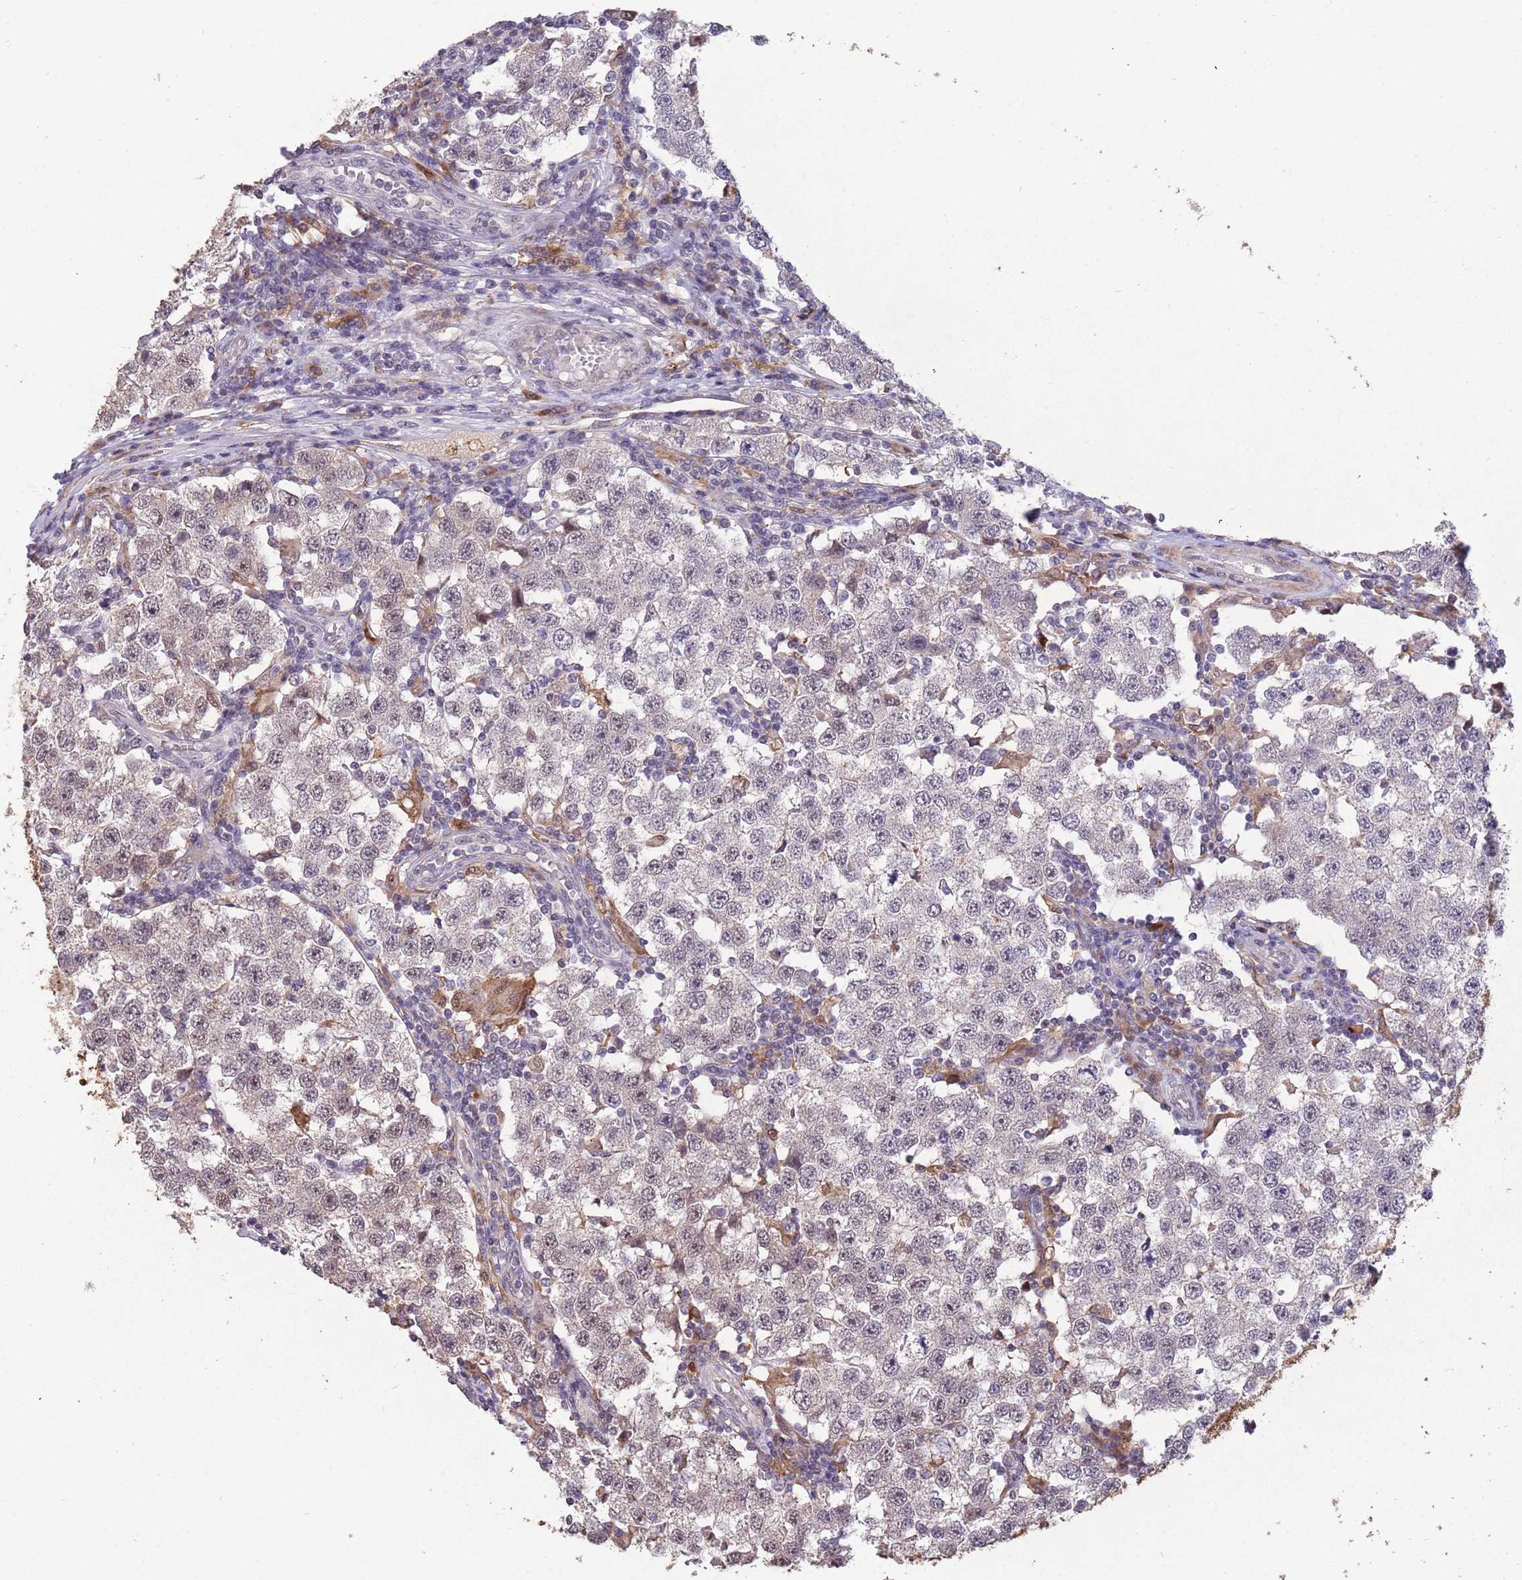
{"staining": {"intensity": "negative", "quantity": "none", "location": "none"}, "tissue": "testis cancer", "cell_type": "Tumor cells", "image_type": "cancer", "snomed": [{"axis": "morphology", "description": "Seminoma, NOS"}, {"axis": "topography", "description": "Testis"}], "caption": "Immunohistochemical staining of seminoma (testis) demonstrates no significant expression in tumor cells.", "gene": "ZNF639", "patient": {"sex": "male", "age": 34}}